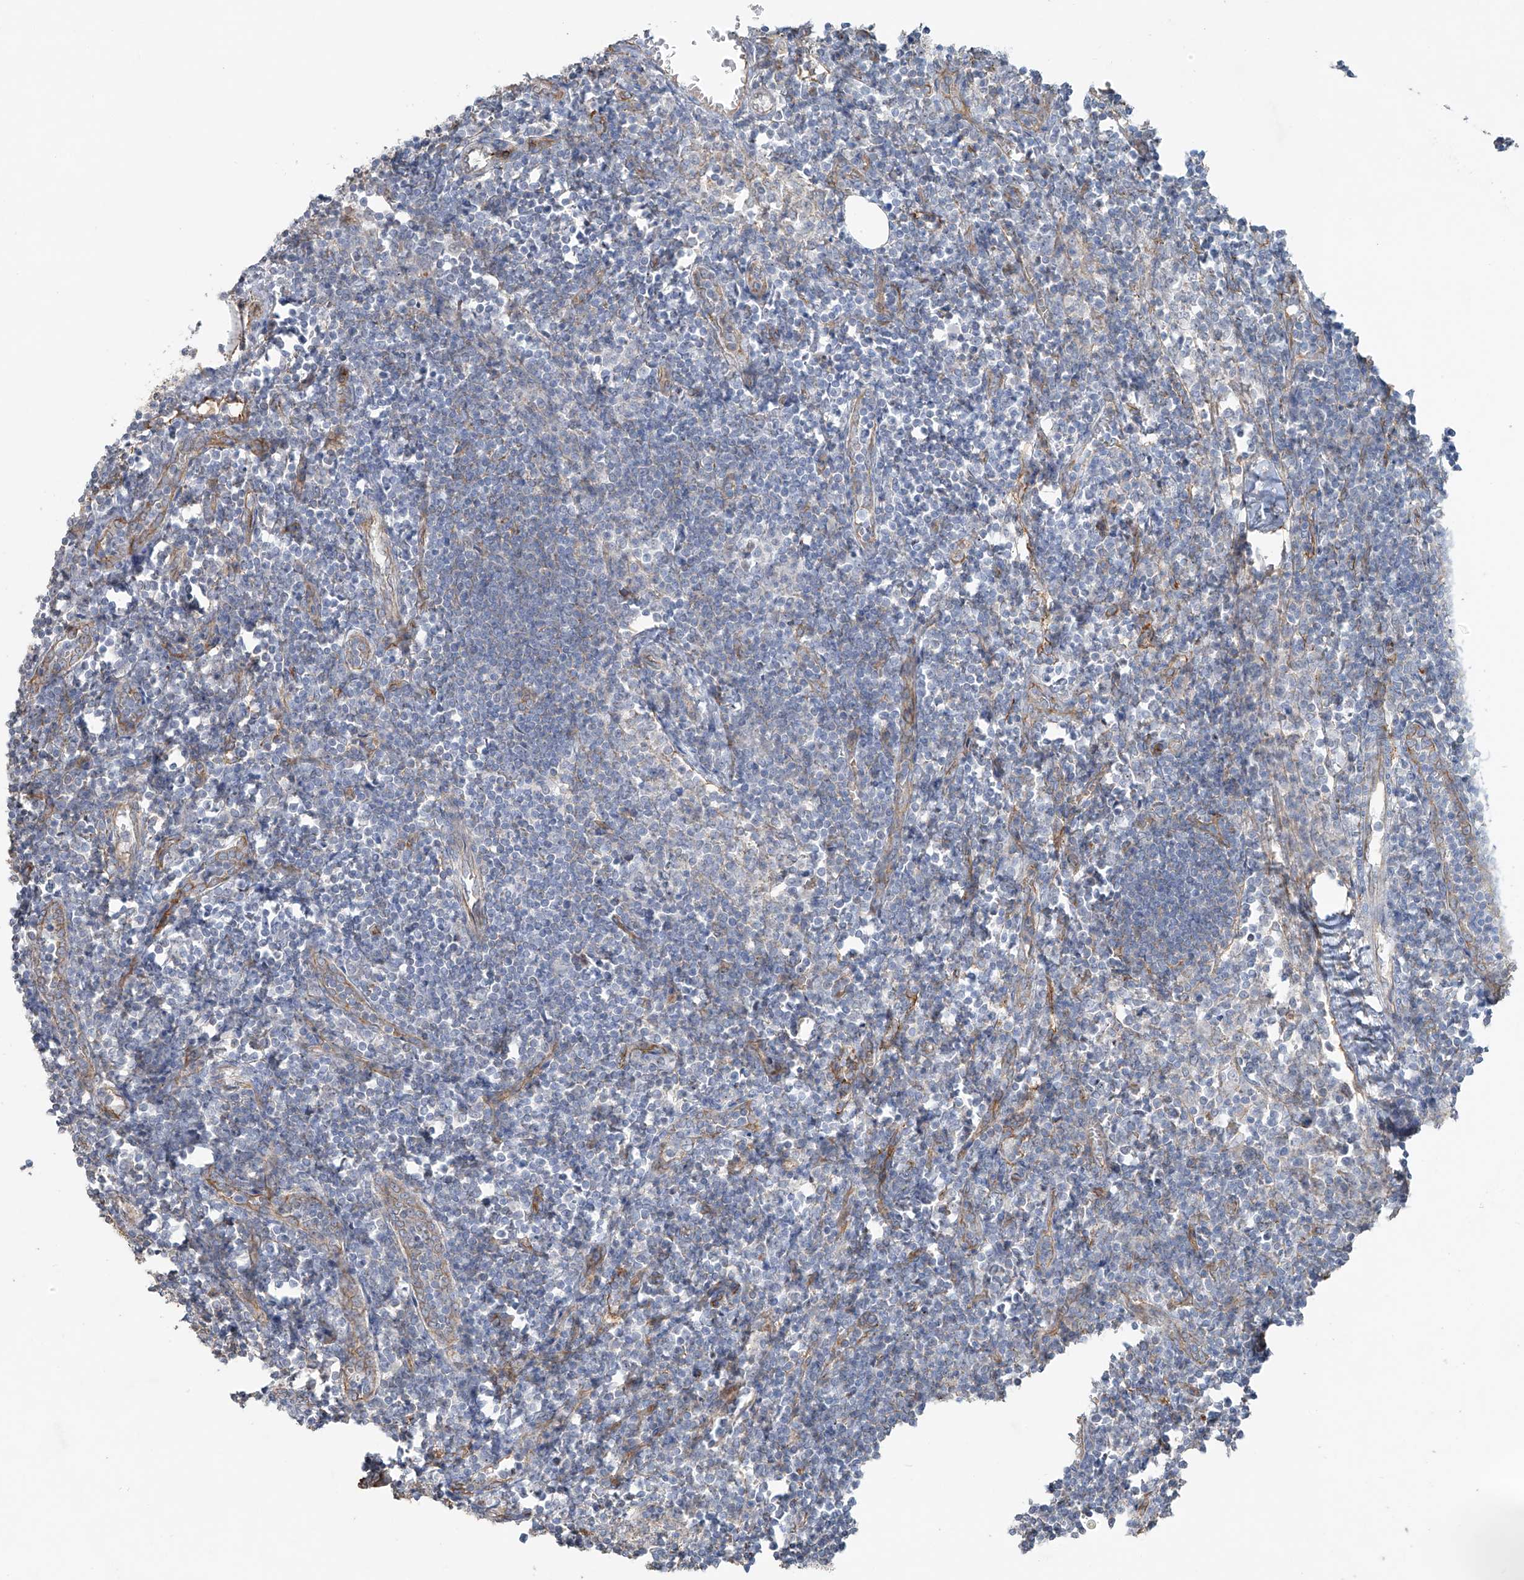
{"staining": {"intensity": "negative", "quantity": "none", "location": "none"}, "tissue": "lymph node", "cell_type": "Germinal center cells", "image_type": "normal", "snomed": [{"axis": "morphology", "description": "Normal tissue, NOS"}, {"axis": "morphology", "description": "Malignant melanoma, Metastatic site"}, {"axis": "topography", "description": "Lymph node"}], "caption": "The photomicrograph reveals no significant staining in germinal center cells of lymph node. The staining is performed using DAB (3,3'-diaminobenzidine) brown chromogen with nuclei counter-stained in using hematoxylin.", "gene": "TUBE1", "patient": {"sex": "male", "age": 41}}